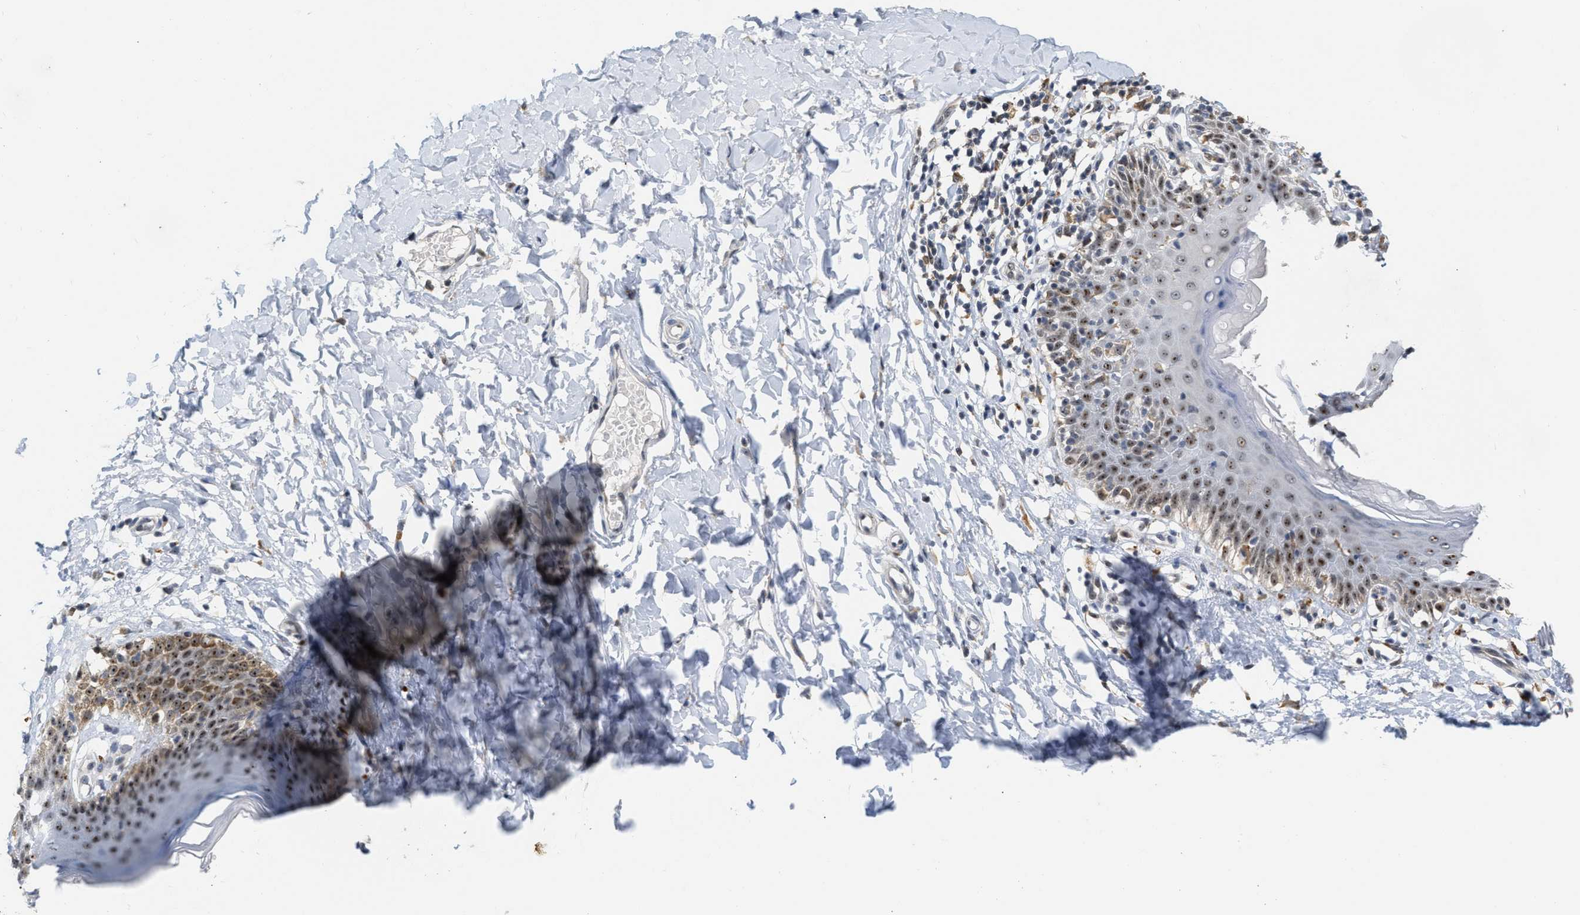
{"staining": {"intensity": "strong", "quantity": ">75%", "location": "nuclear"}, "tissue": "skin", "cell_type": "Epidermal cells", "image_type": "normal", "snomed": [{"axis": "morphology", "description": "Normal tissue, NOS"}, {"axis": "topography", "description": "Vulva"}], "caption": "Immunohistochemical staining of unremarkable human skin shows >75% levels of strong nuclear protein expression in approximately >75% of epidermal cells.", "gene": "ELAC2", "patient": {"sex": "female", "age": 66}}